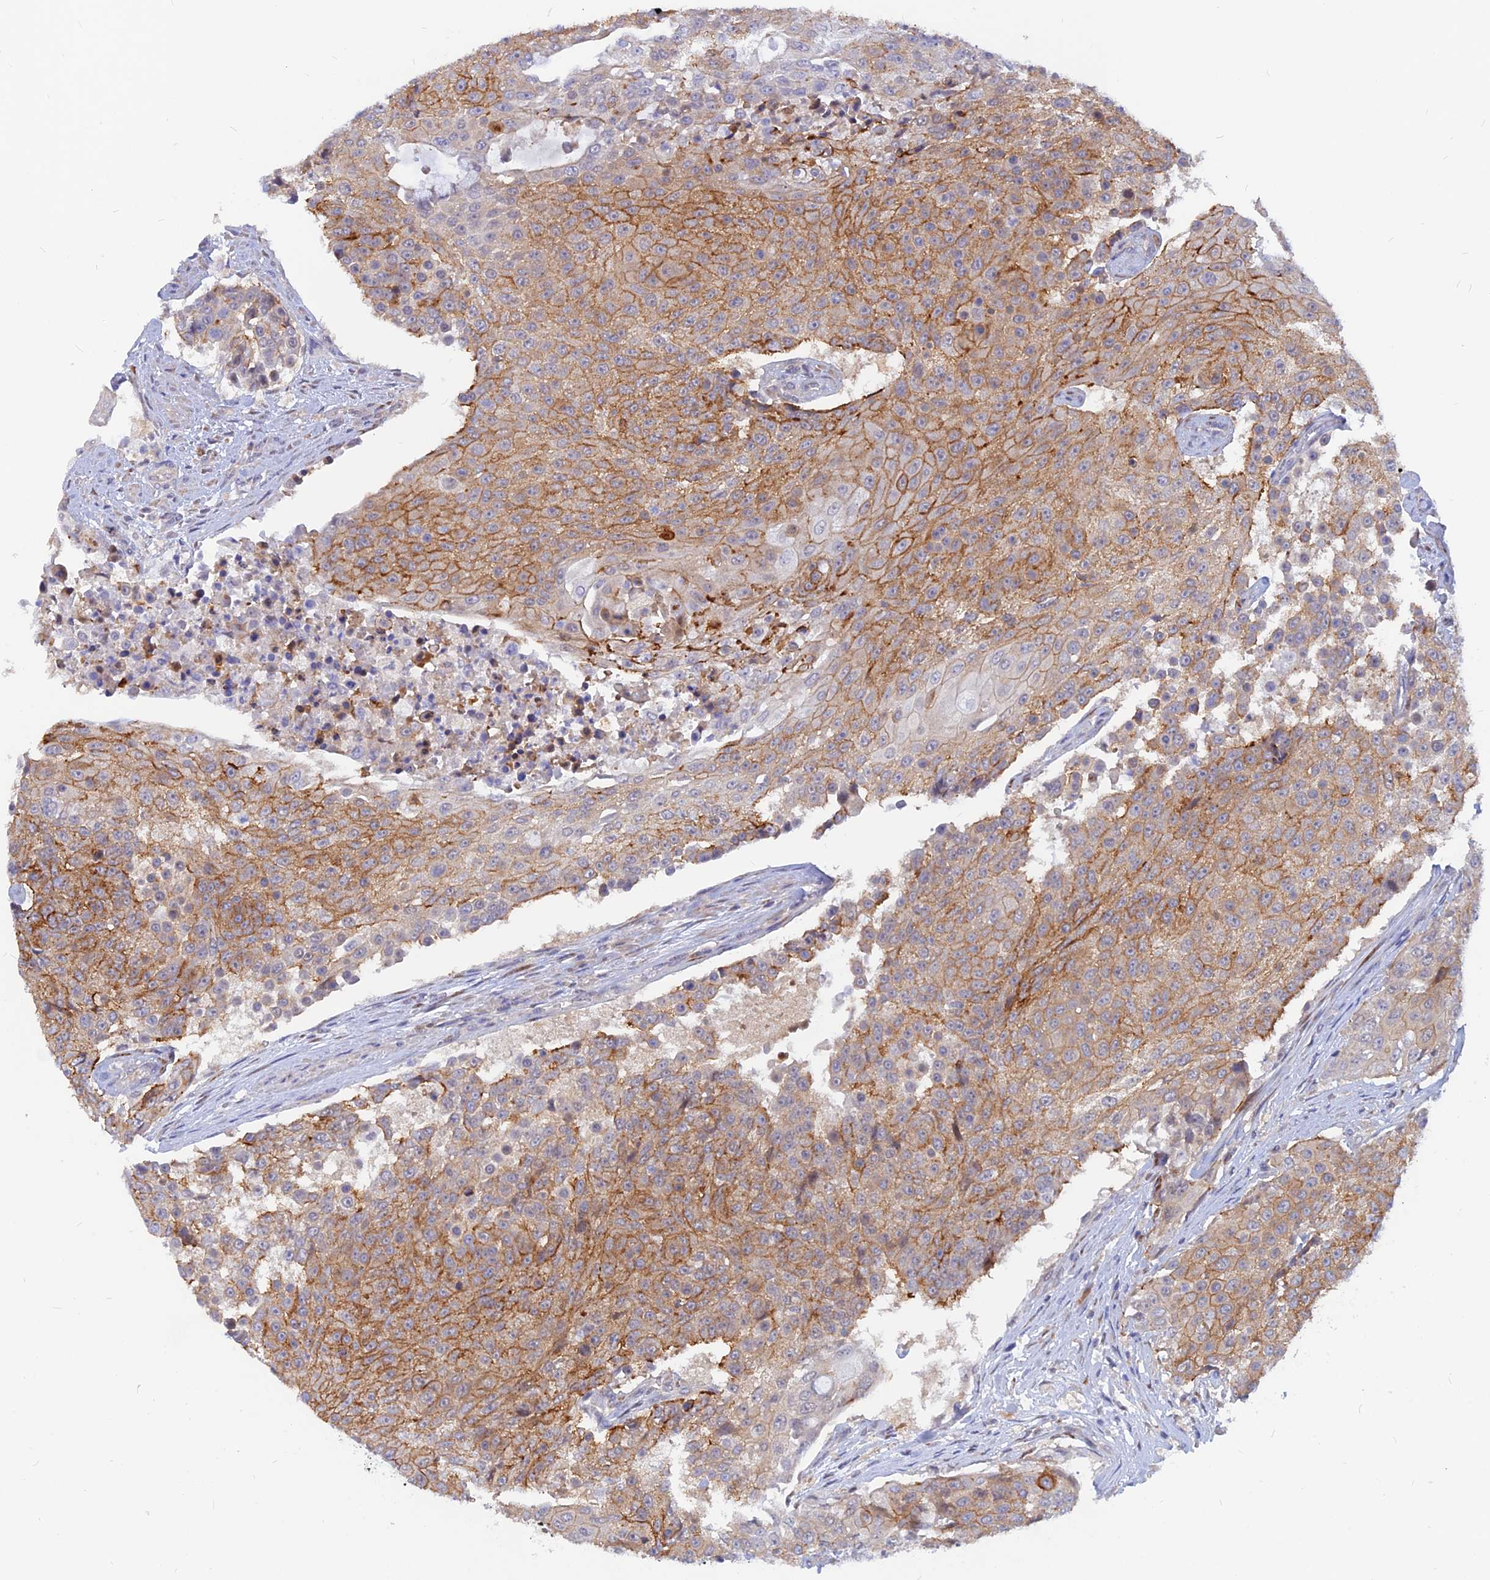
{"staining": {"intensity": "moderate", "quantity": ">75%", "location": "cytoplasmic/membranous"}, "tissue": "urothelial cancer", "cell_type": "Tumor cells", "image_type": "cancer", "snomed": [{"axis": "morphology", "description": "Urothelial carcinoma, High grade"}, {"axis": "topography", "description": "Urinary bladder"}], "caption": "The micrograph exhibits a brown stain indicating the presence of a protein in the cytoplasmic/membranous of tumor cells in urothelial carcinoma (high-grade). (DAB IHC with brightfield microscopy, high magnification).", "gene": "DNAJC16", "patient": {"sex": "female", "age": 63}}